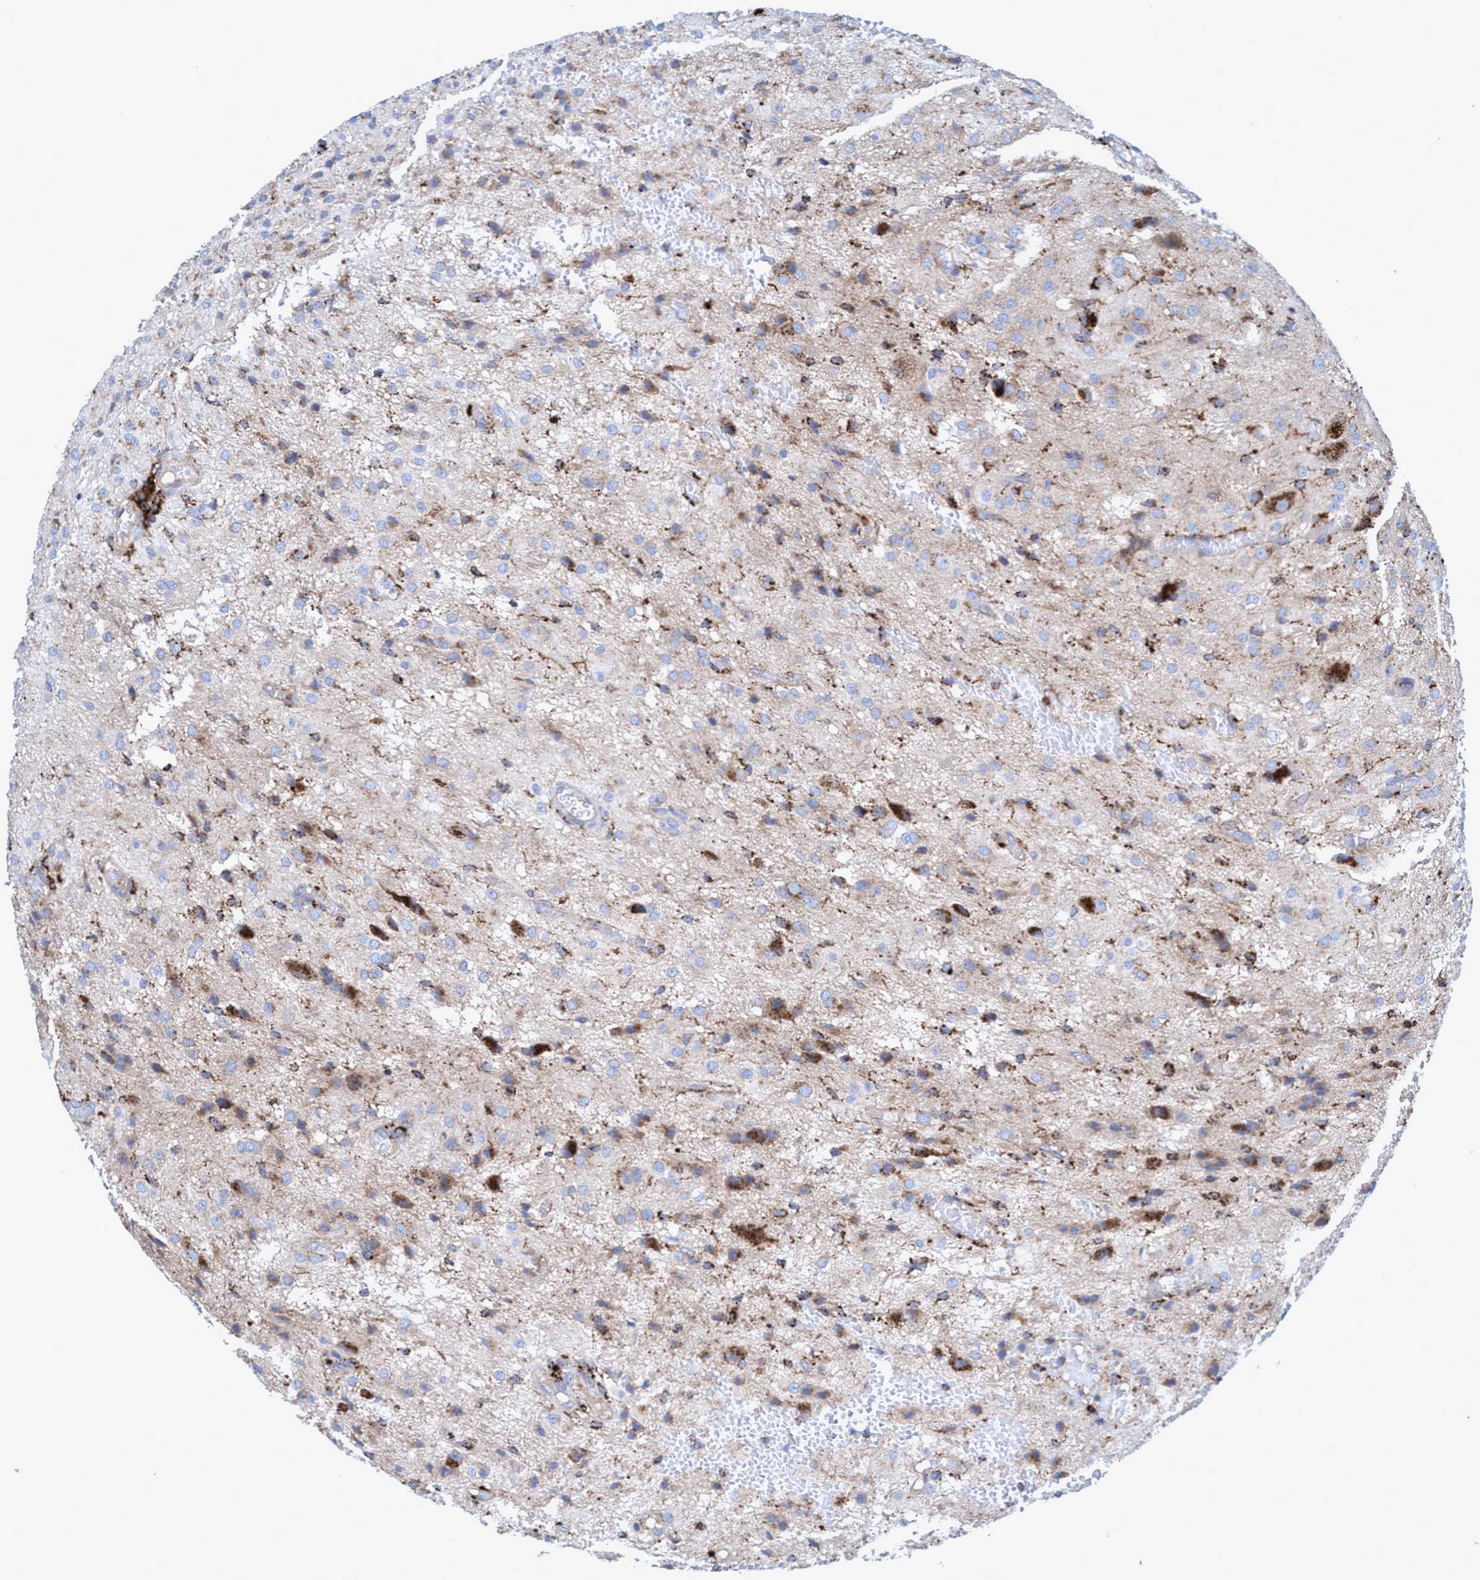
{"staining": {"intensity": "weak", "quantity": "<25%", "location": "cytoplasmic/membranous"}, "tissue": "glioma", "cell_type": "Tumor cells", "image_type": "cancer", "snomed": [{"axis": "morphology", "description": "Glioma, malignant, High grade"}, {"axis": "topography", "description": "Brain"}], "caption": "The immunohistochemistry (IHC) histopathology image has no significant expression in tumor cells of glioma tissue. (DAB immunohistochemistry, high magnification).", "gene": "TRIM65", "patient": {"sex": "female", "age": 59}}